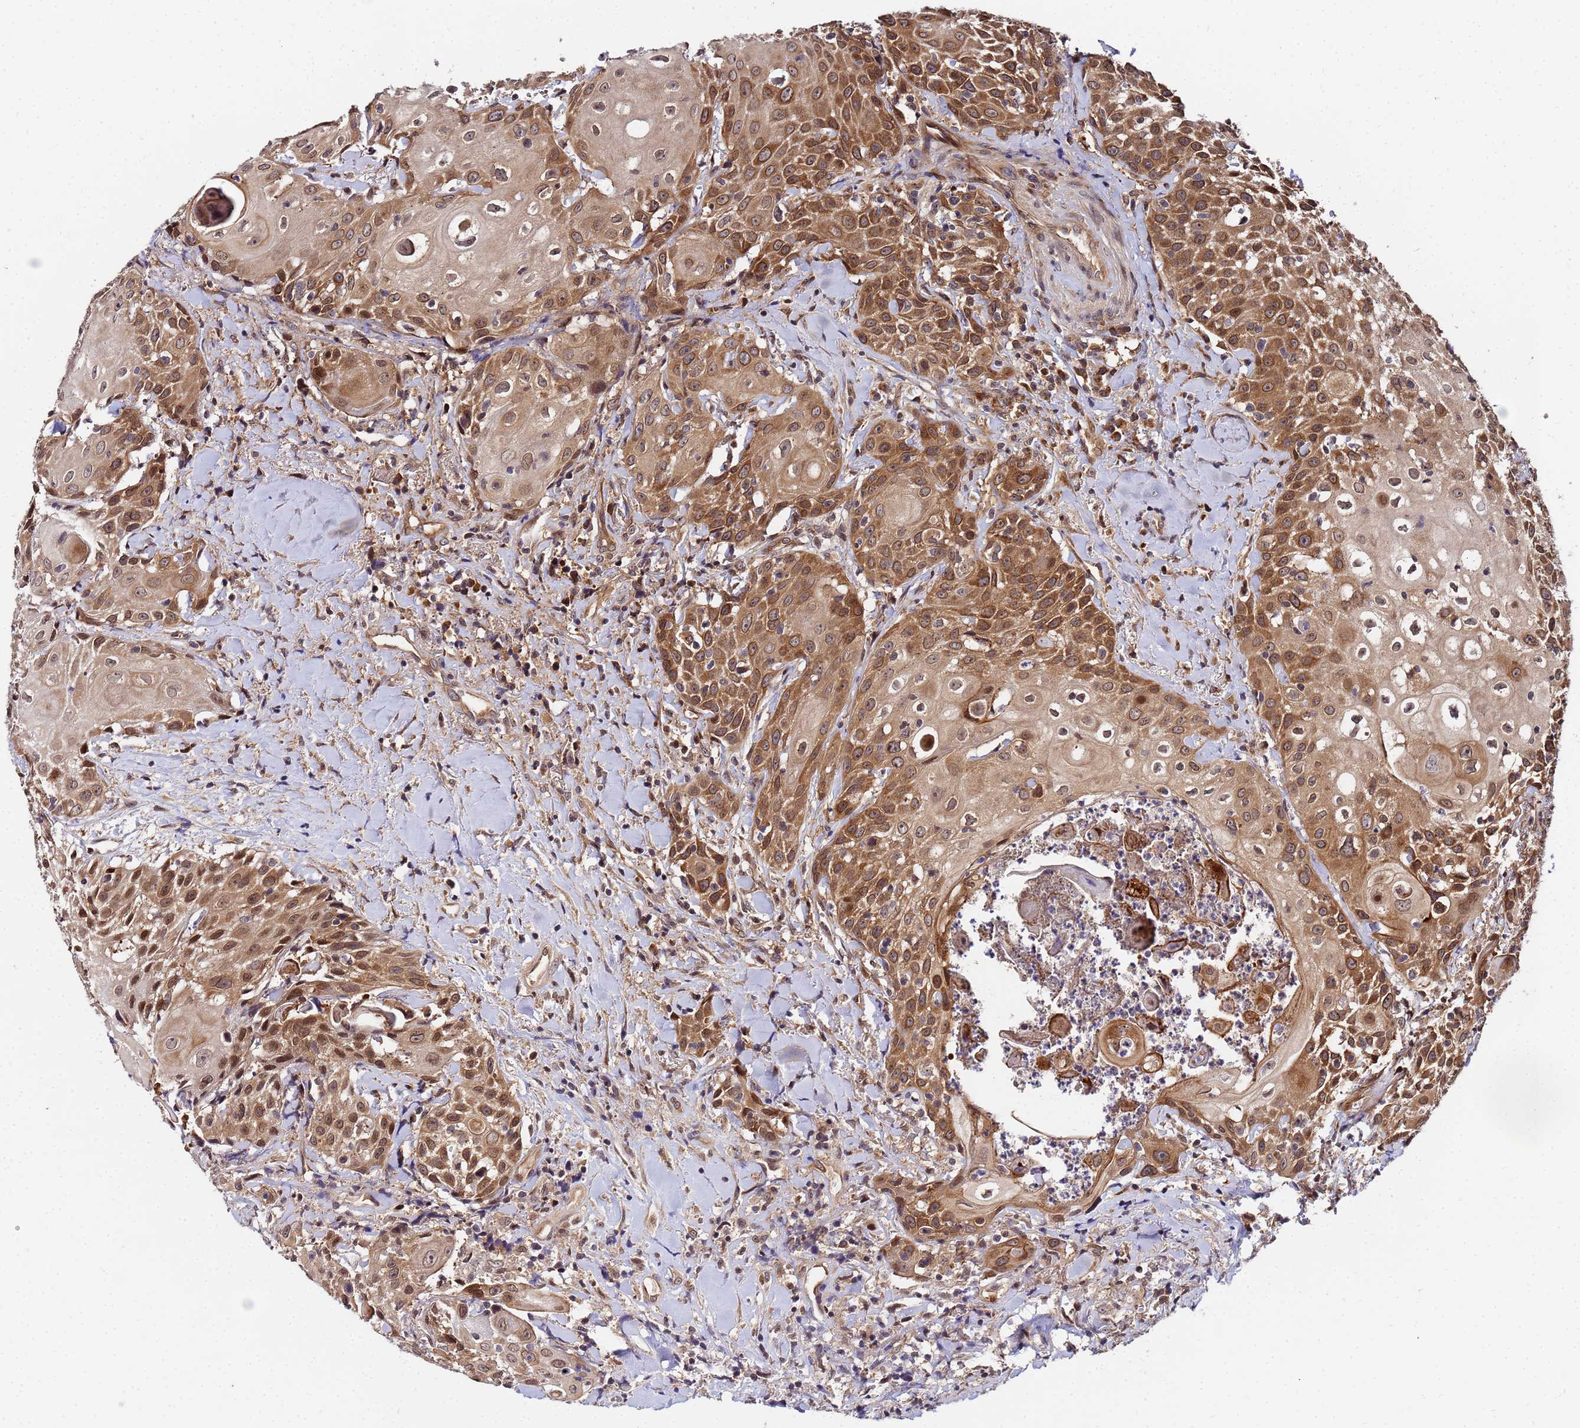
{"staining": {"intensity": "moderate", "quantity": ">75%", "location": "cytoplasmic/membranous,nuclear"}, "tissue": "head and neck cancer", "cell_type": "Tumor cells", "image_type": "cancer", "snomed": [{"axis": "morphology", "description": "Squamous cell carcinoma, NOS"}, {"axis": "topography", "description": "Oral tissue"}, {"axis": "topography", "description": "Head-Neck"}], "caption": "Head and neck cancer (squamous cell carcinoma) stained for a protein (brown) demonstrates moderate cytoplasmic/membranous and nuclear positive positivity in approximately >75% of tumor cells.", "gene": "UNC93B1", "patient": {"sex": "female", "age": 82}}